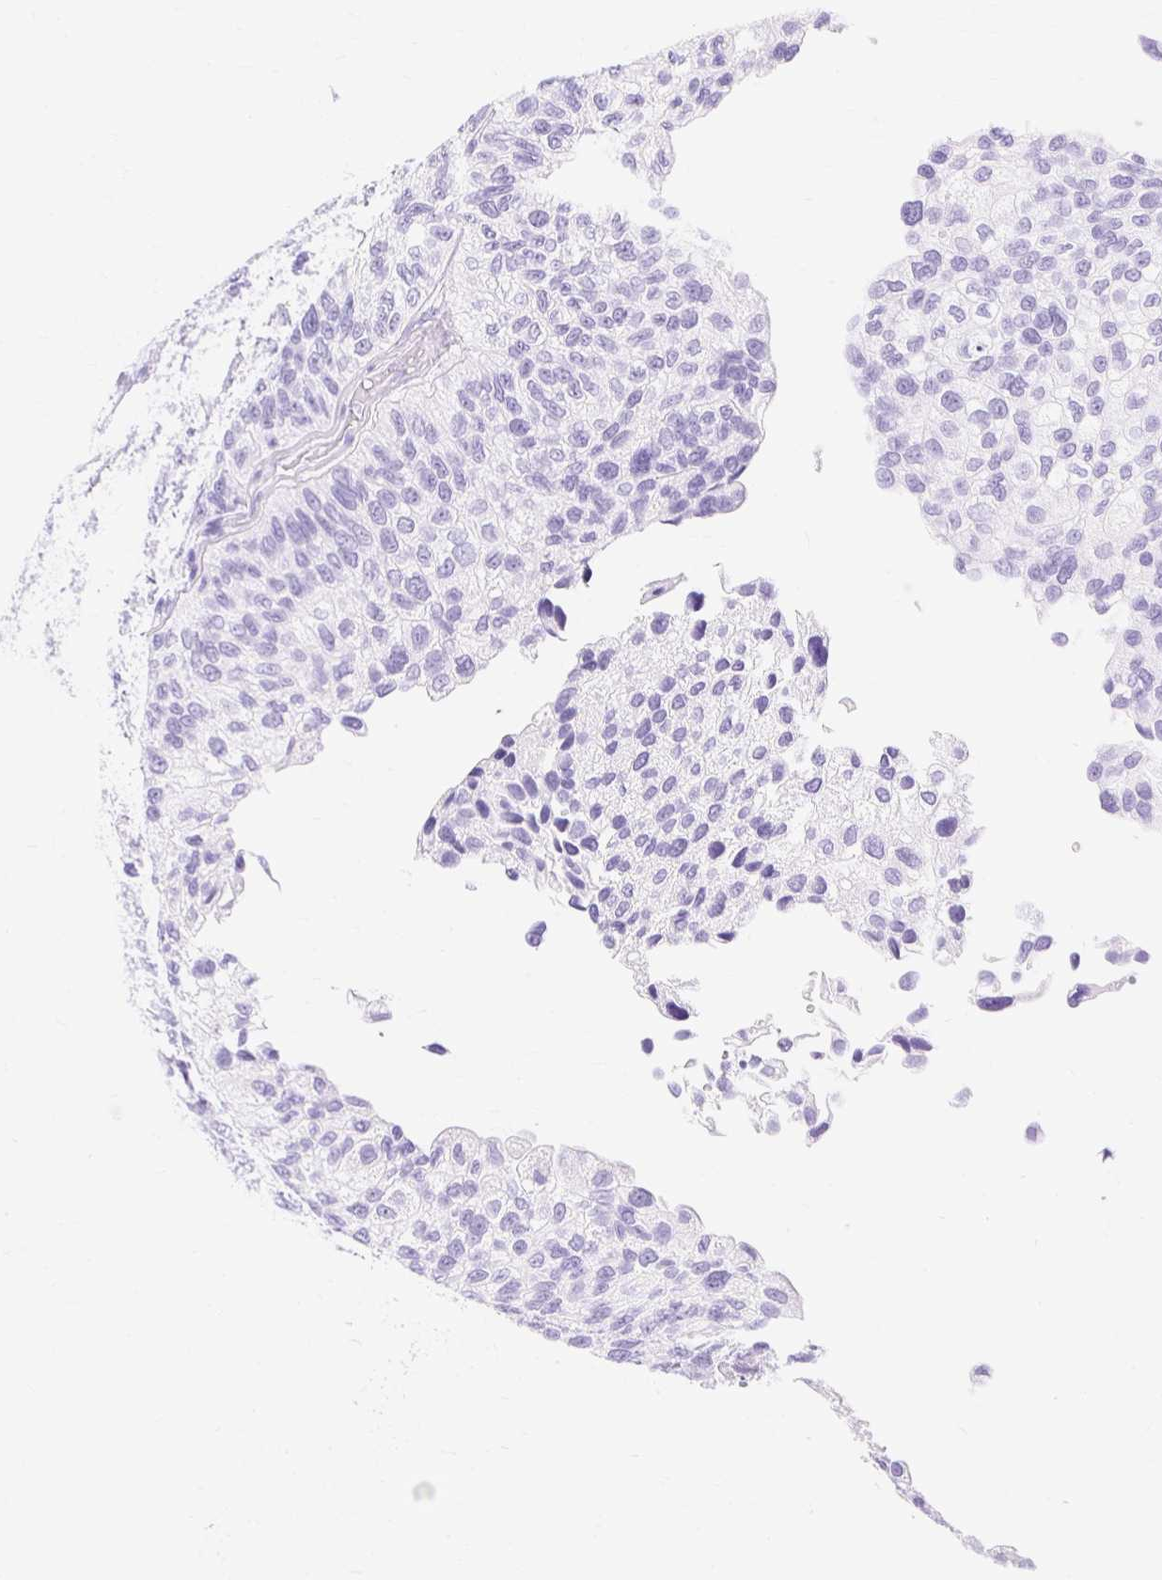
{"staining": {"intensity": "negative", "quantity": "none", "location": "none"}, "tissue": "urothelial cancer", "cell_type": "Tumor cells", "image_type": "cancer", "snomed": [{"axis": "morphology", "description": "Urothelial carcinoma, NOS"}, {"axis": "topography", "description": "Urinary bladder"}], "caption": "Tumor cells show no significant positivity in transitional cell carcinoma. (Immunohistochemistry, brightfield microscopy, high magnification).", "gene": "MBP", "patient": {"sex": "male", "age": 87}}